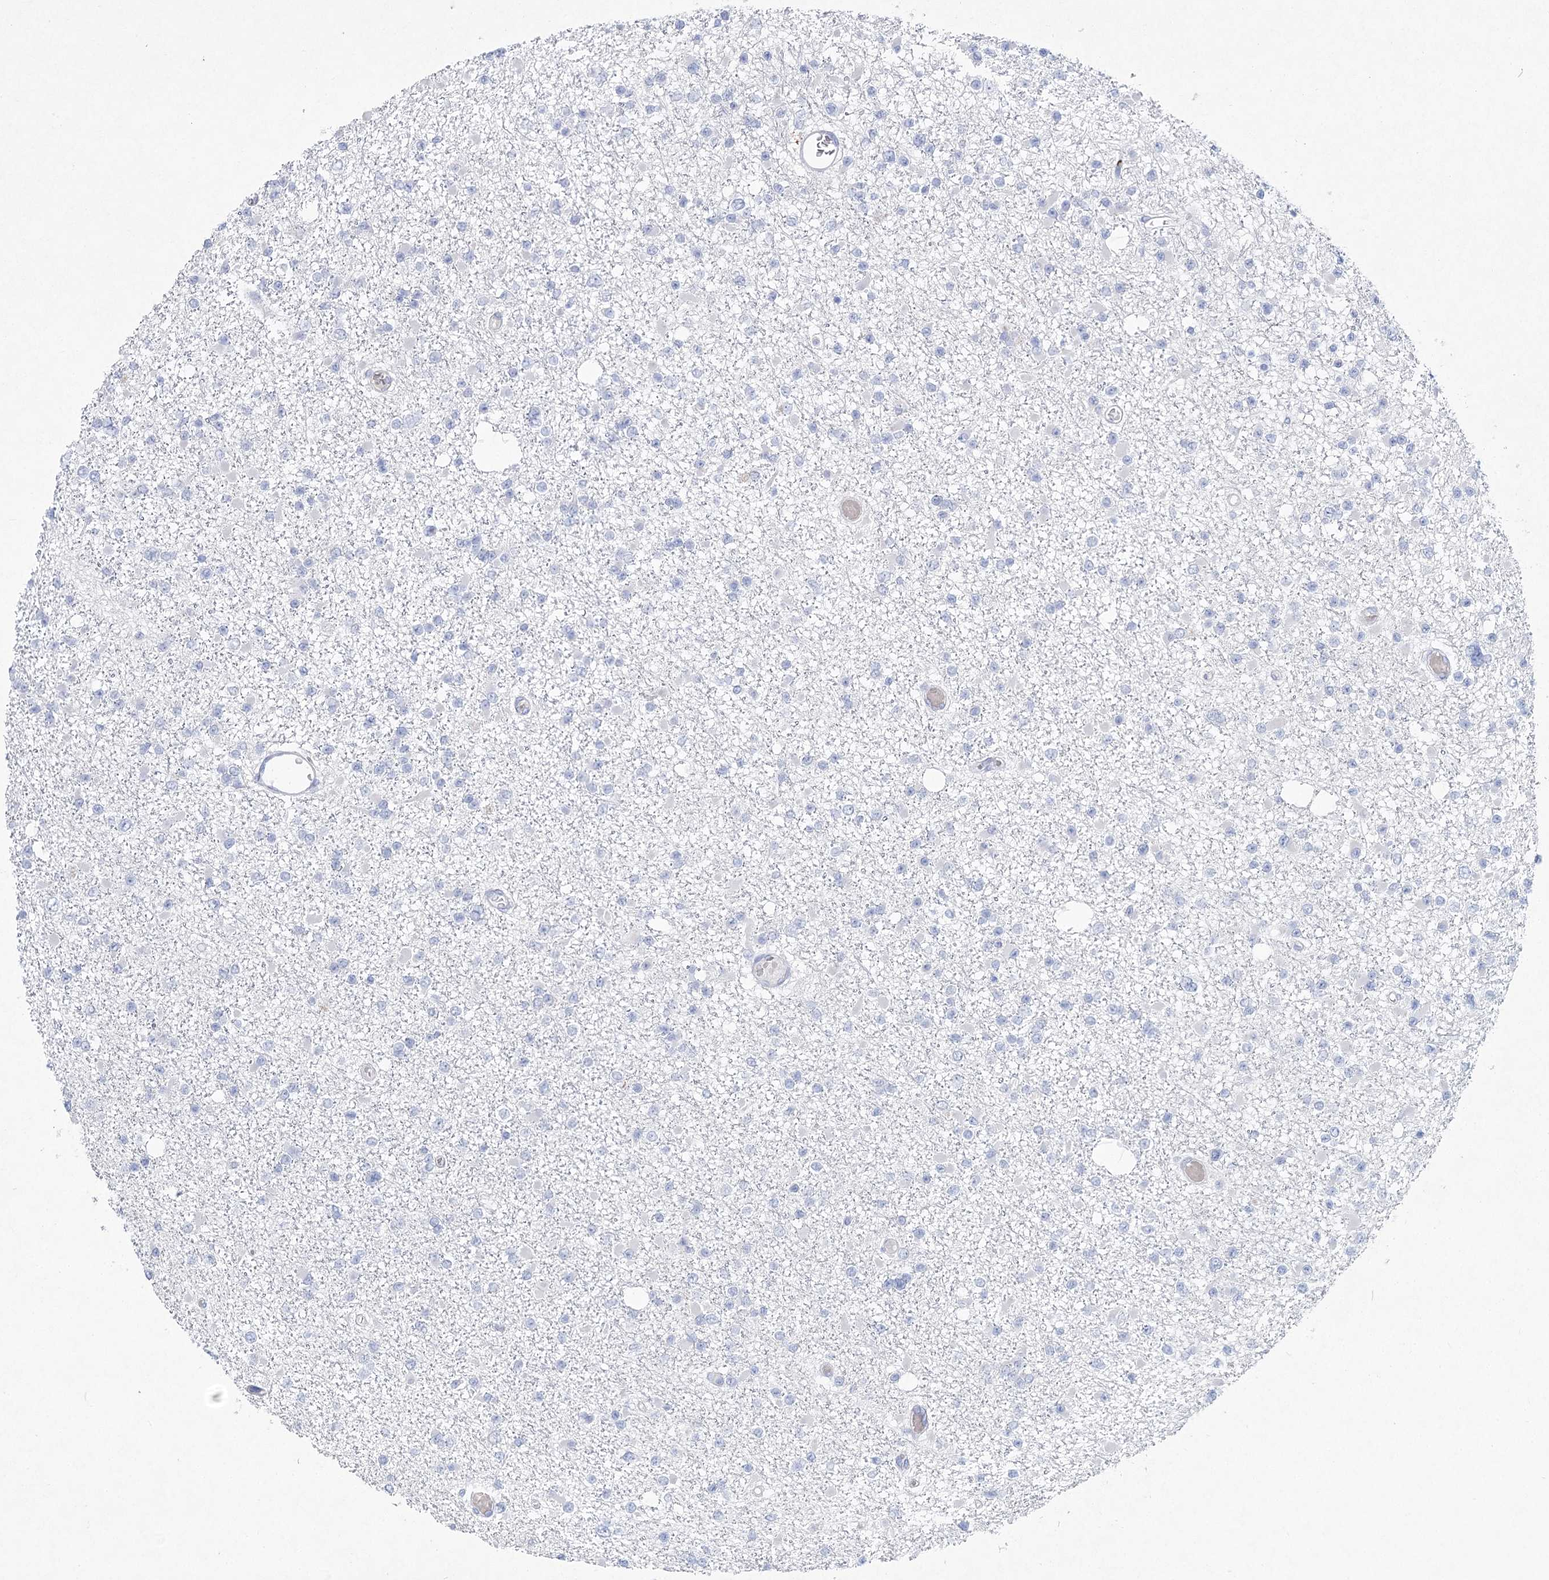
{"staining": {"intensity": "negative", "quantity": "none", "location": "none"}, "tissue": "glioma", "cell_type": "Tumor cells", "image_type": "cancer", "snomed": [{"axis": "morphology", "description": "Glioma, malignant, Low grade"}, {"axis": "topography", "description": "Brain"}], "caption": "Protein analysis of malignant glioma (low-grade) shows no significant positivity in tumor cells.", "gene": "WDR74", "patient": {"sex": "female", "age": 22}}